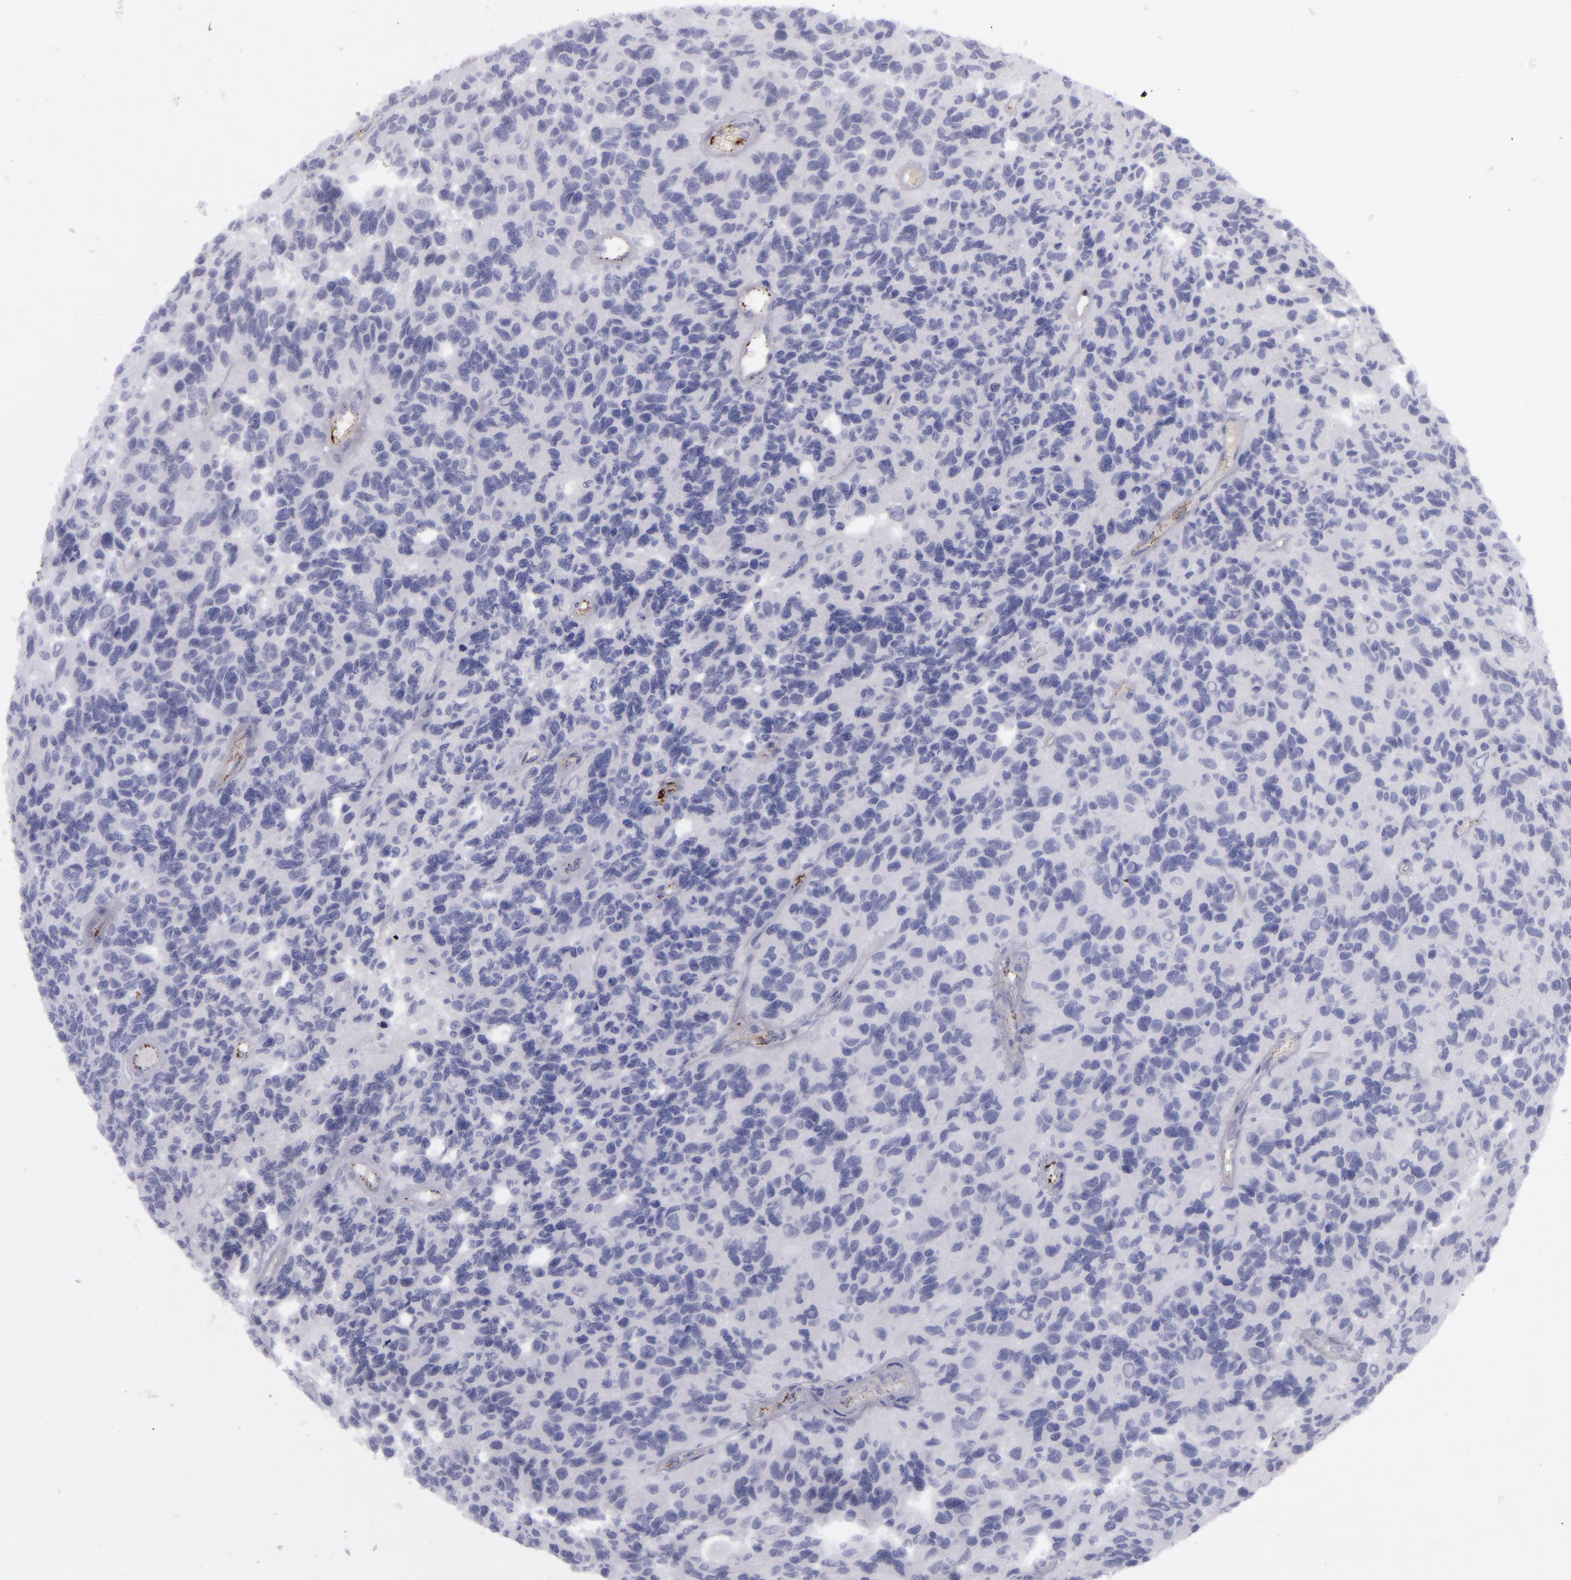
{"staining": {"intensity": "negative", "quantity": "none", "location": "none"}, "tissue": "glioma", "cell_type": "Tumor cells", "image_type": "cancer", "snomed": [{"axis": "morphology", "description": "Glioma, malignant, High grade"}, {"axis": "topography", "description": "Brain"}], "caption": "Immunohistochemistry of human glioma exhibits no staining in tumor cells.", "gene": "CD27", "patient": {"sex": "male", "age": 77}}